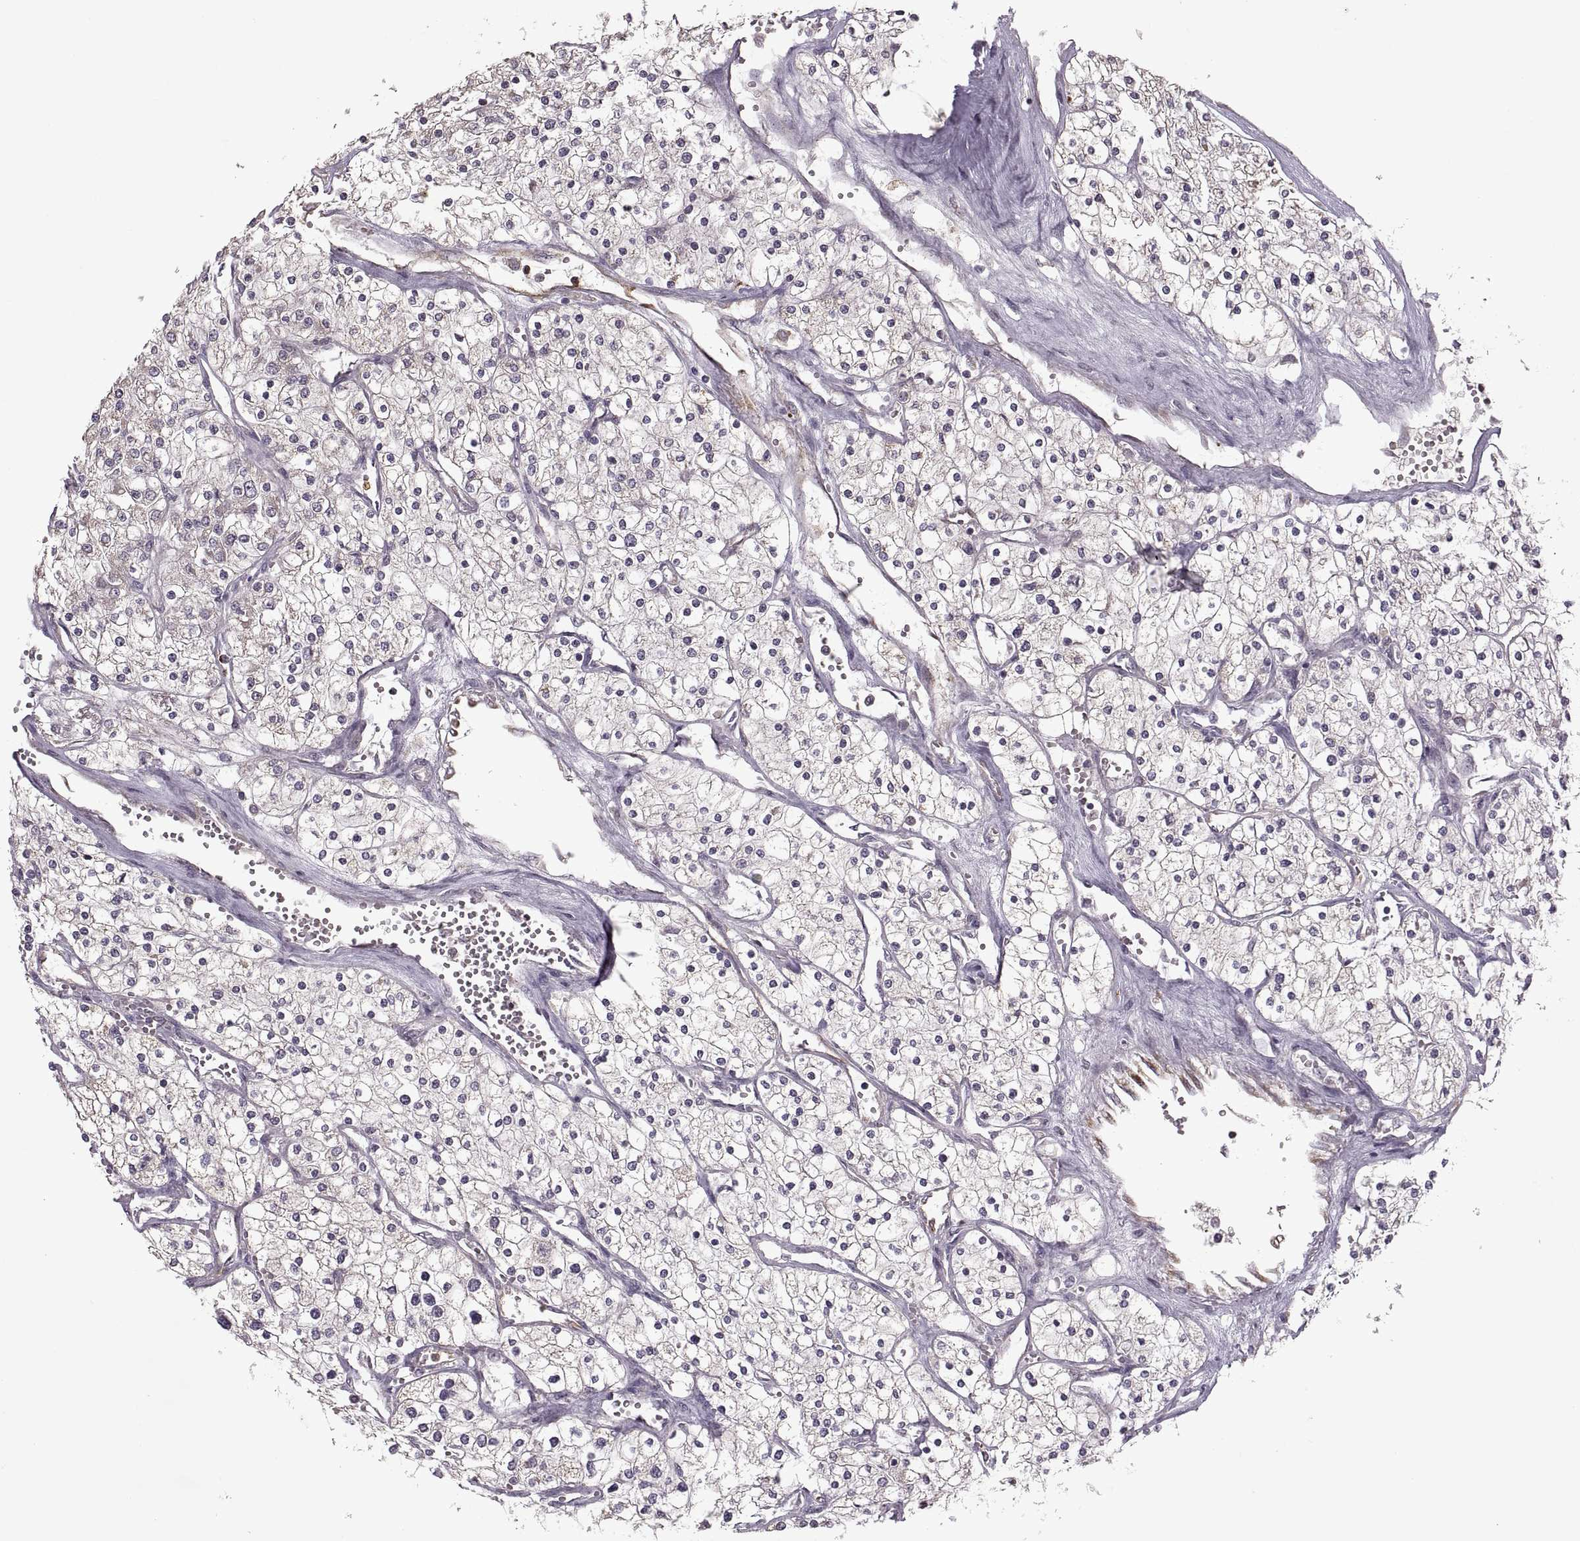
{"staining": {"intensity": "negative", "quantity": "none", "location": "none"}, "tissue": "renal cancer", "cell_type": "Tumor cells", "image_type": "cancer", "snomed": [{"axis": "morphology", "description": "Adenocarcinoma, NOS"}, {"axis": "topography", "description": "Kidney"}], "caption": "This photomicrograph is of renal adenocarcinoma stained with immunohistochemistry (IHC) to label a protein in brown with the nuclei are counter-stained blue. There is no staining in tumor cells.", "gene": "PIERCE1", "patient": {"sex": "male", "age": 80}}